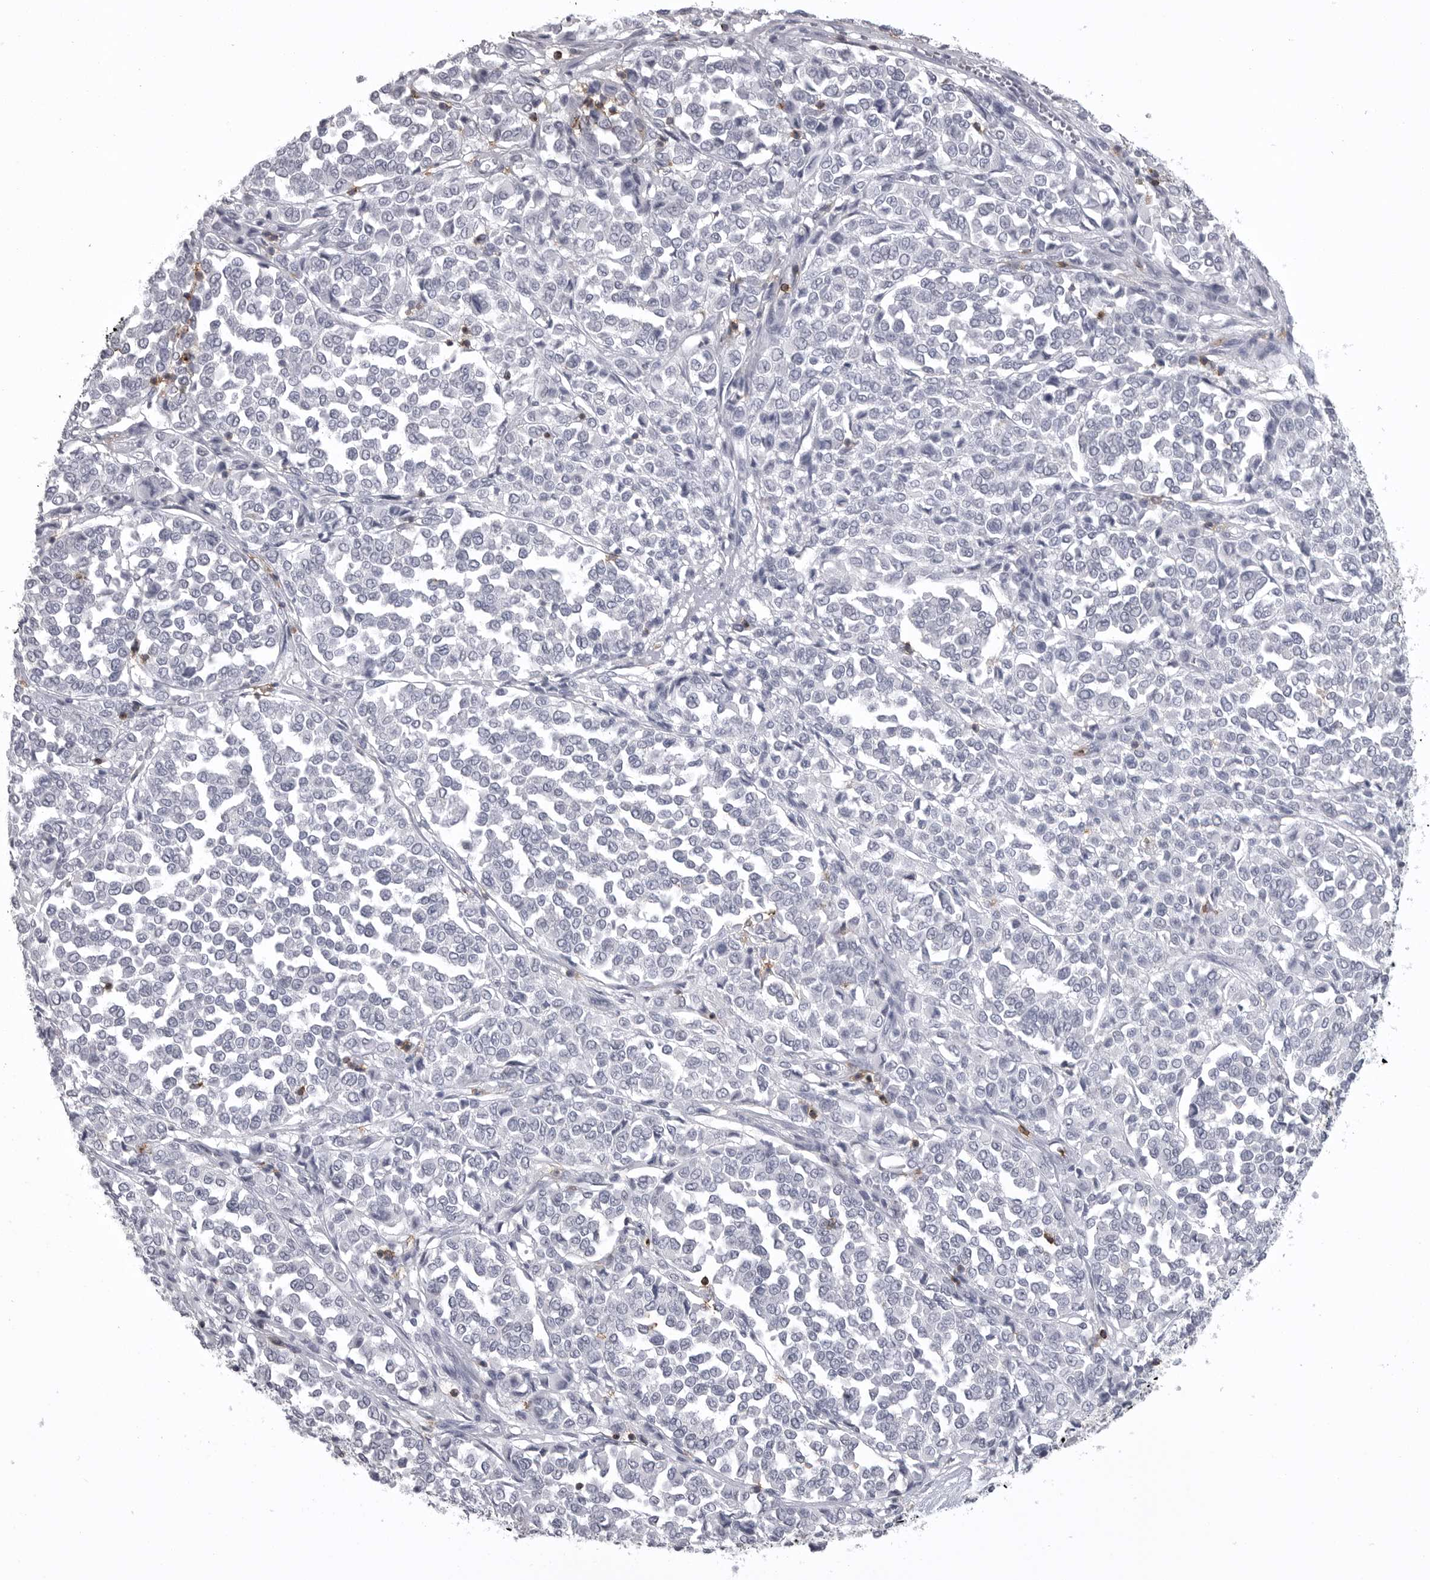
{"staining": {"intensity": "negative", "quantity": "none", "location": "none"}, "tissue": "melanoma", "cell_type": "Tumor cells", "image_type": "cancer", "snomed": [{"axis": "morphology", "description": "Malignant melanoma, Metastatic site"}, {"axis": "topography", "description": "Pancreas"}], "caption": "The image reveals no staining of tumor cells in melanoma.", "gene": "ITGAL", "patient": {"sex": "female", "age": 30}}